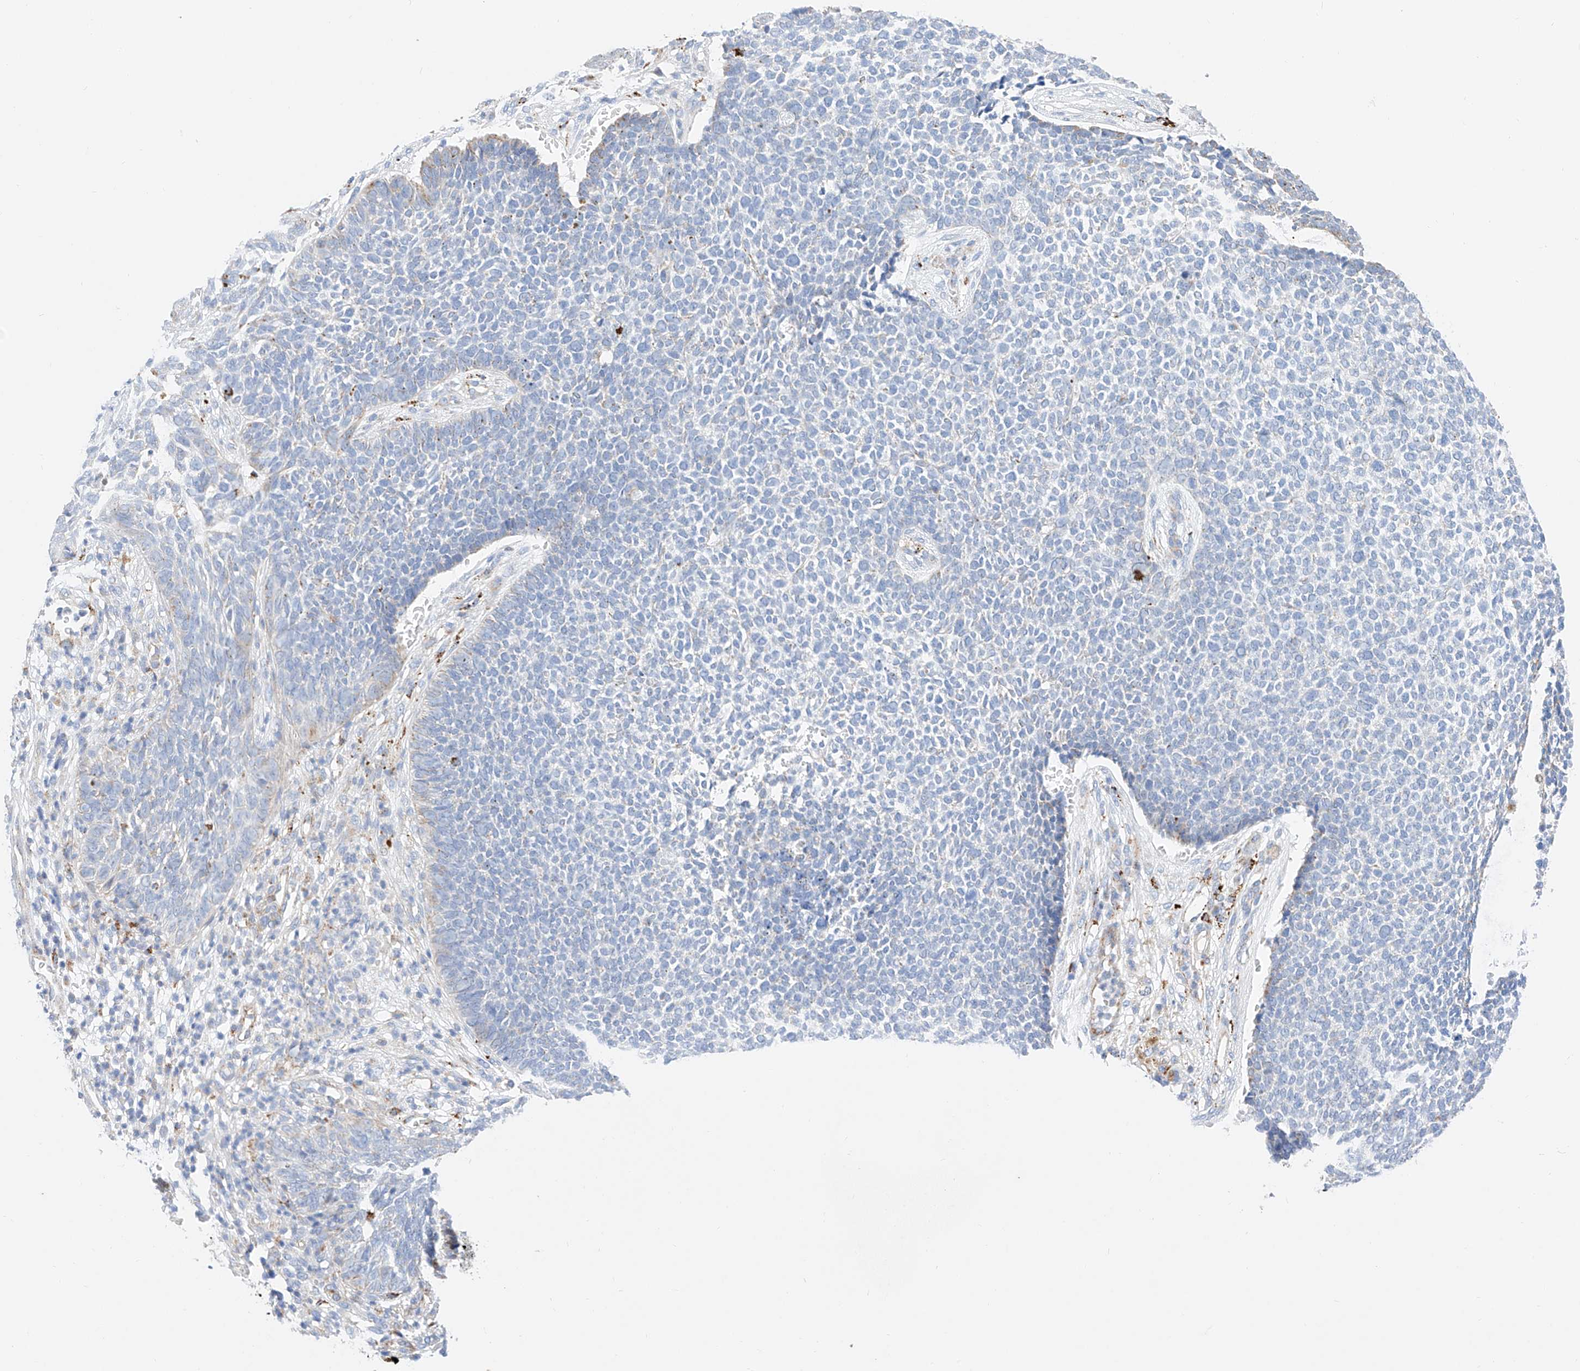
{"staining": {"intensity": "weak", "quantity": "<25%", "location": "cytoplasmic/membranous"}, "tissue": "skin cancer", "cell_type": "Tumor cells", "image_type": "cancer", "snomed": [{"axis": "morphology", "description": "Basal cell carcinoma"}, {"axis": "topography", "description": "Skin"}], "caption": "Protein analysis of skin cancer (basal cell carcinoma) displays no significant staining in tumor cells.", "gene": "C6orf62", "patient": {"sex": "female", "age": 84}}